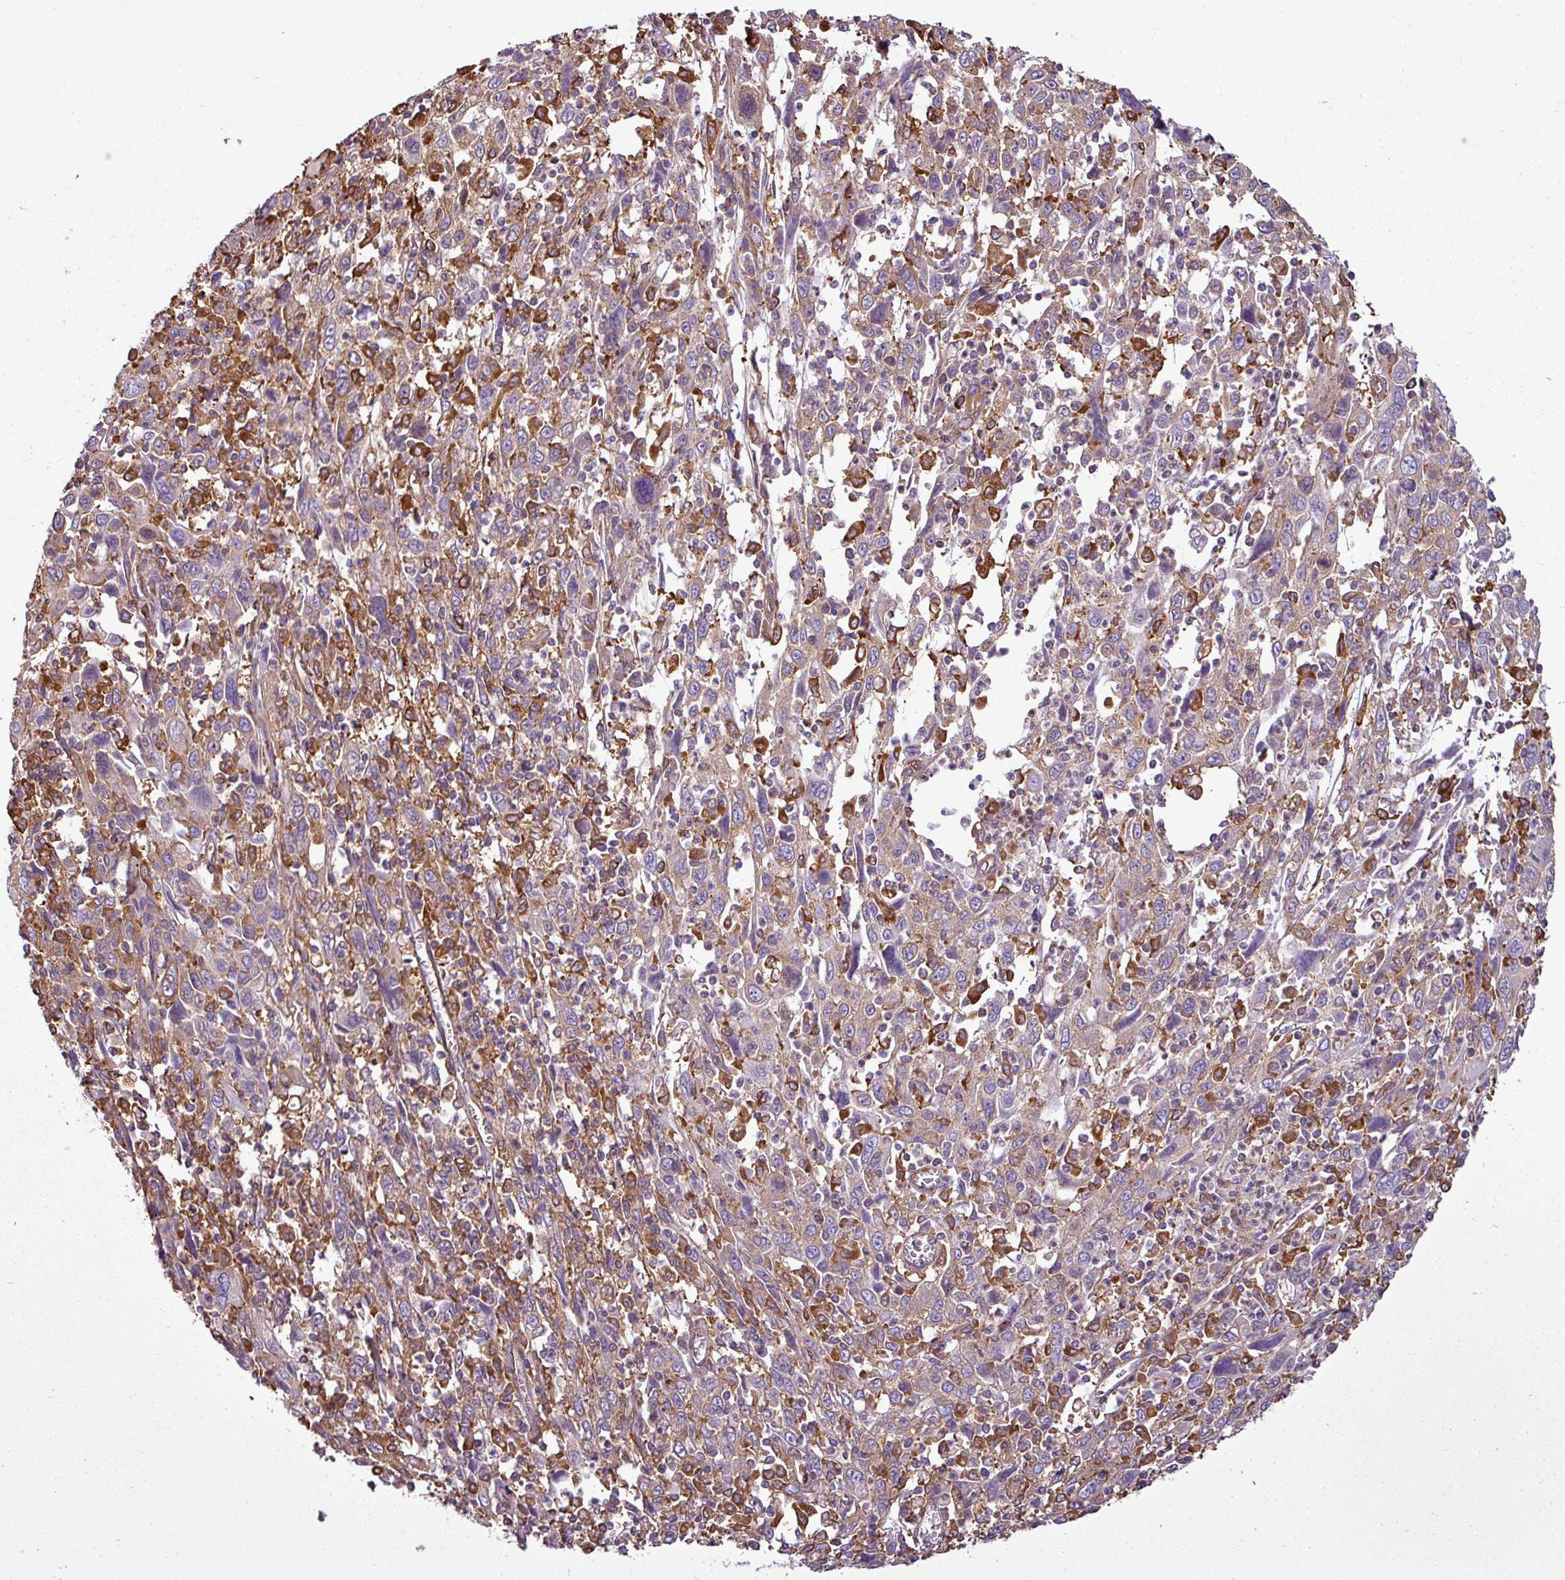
{"staining": {"intensity": "negative", "quantity": "none", "location": "none"}, "tissue": "cervical cancer", "cell_type": "Tumor cells", "image_type": "cancer", "snomed": [{"axis": "morphology", "description": "Squamous cell carcinoma, NOS"}, {"axis": "topography", "description": "Cervix"}], "caption": "Micrograph shows no protein positivity in tumor cells of cervical squamous cell carcinoma tissue.", "gene": "PACSIN2", "patient": {"sex": "female", "age": 46}}